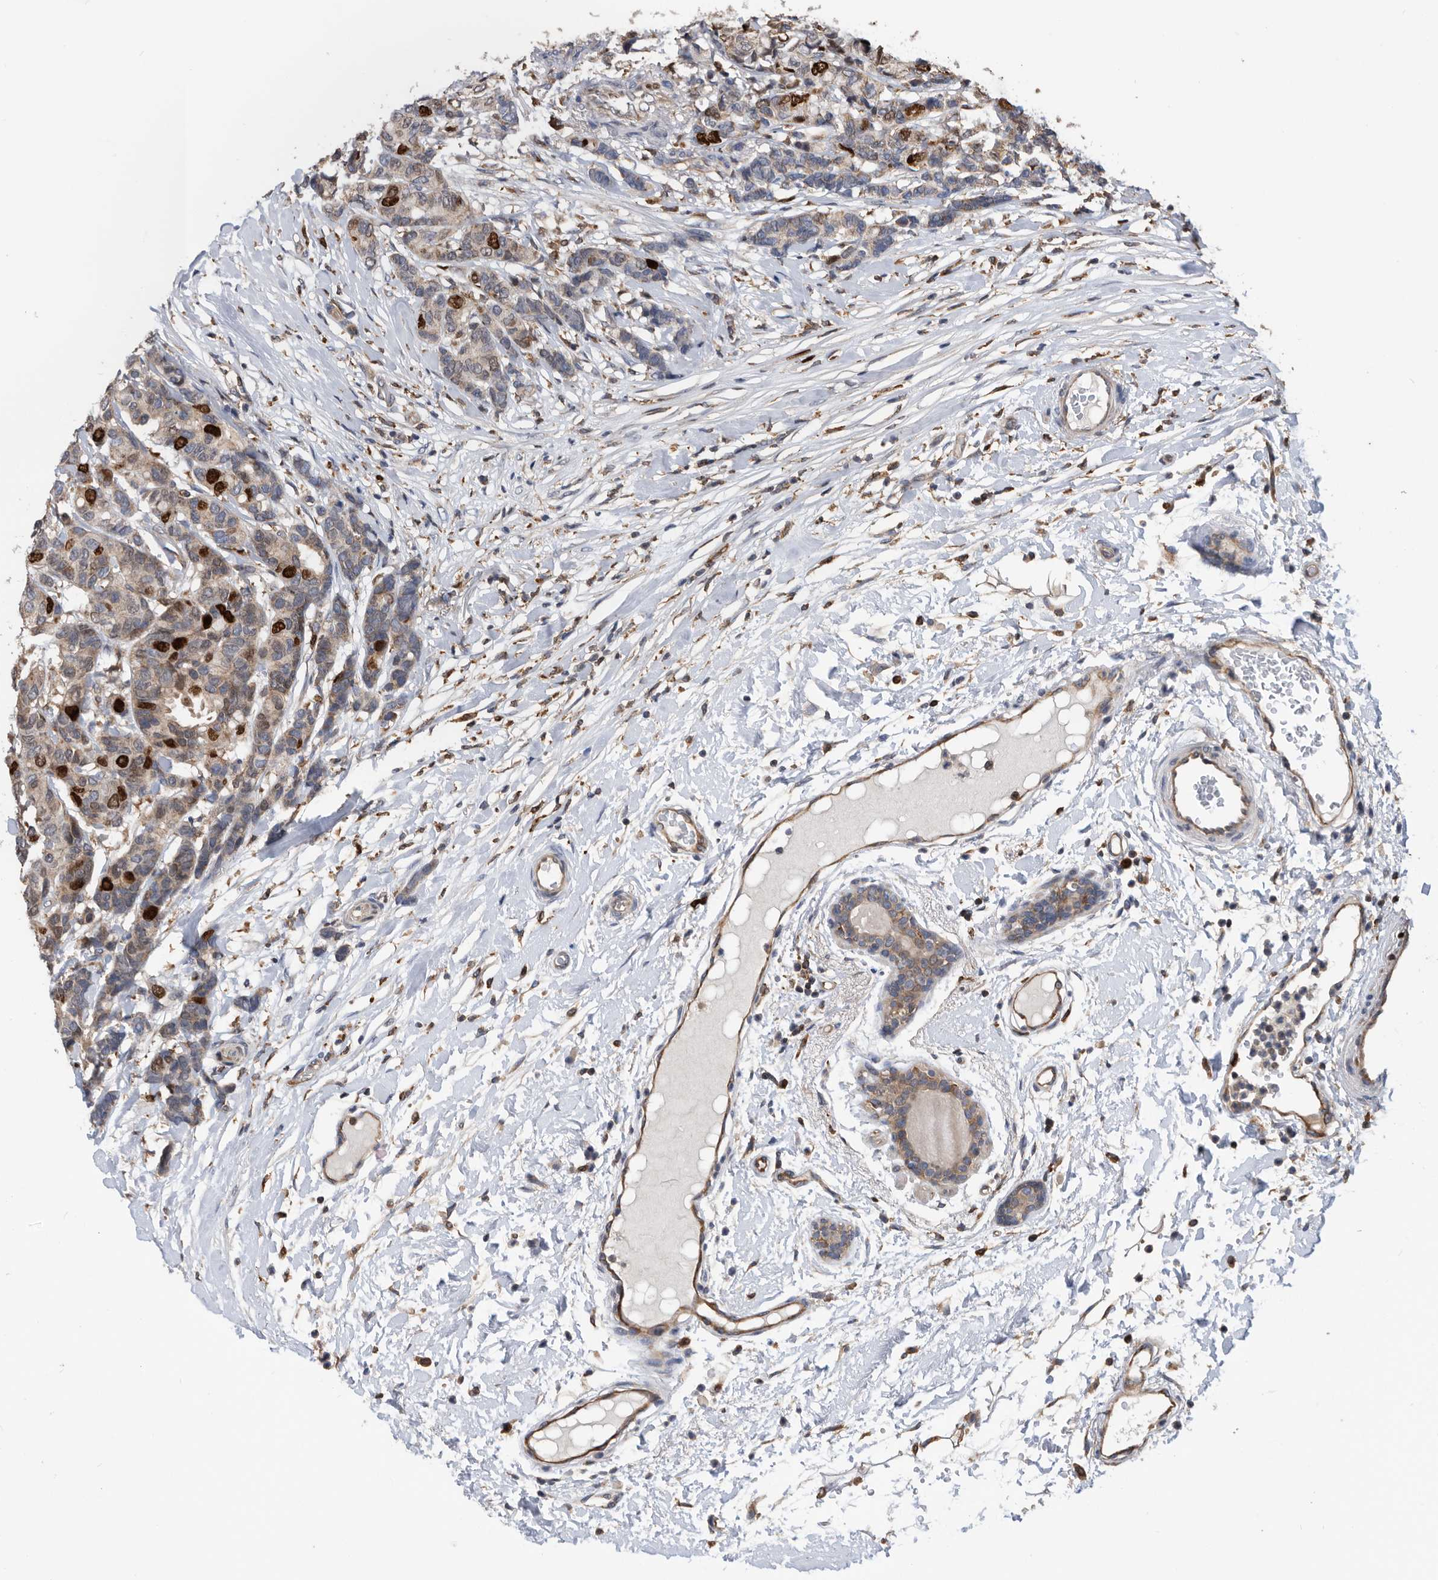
{"staining": {"intensity": "strong", "quantity": "<25%", "location": "cytoplasmic/membranous,nuclear"}, "tissue": "breast cancer", "cell_type": "Tumor cells", "image_type": "cancer", "snomed": [{"axis": "morphology", "description": "Duct carcinoma"}, {"axis": "topography", "description": "Breast"}], "caption": "Immunohistochemistry (IHC) image of human breast cancer stained for a protein (brown), which demonstrates medium levels of strong cytoplasmic/membranous and nuclear expression in about <25% of tumor cells.", "gene": "ATAD2", "patient": {"sex": "female", "age": 87}}